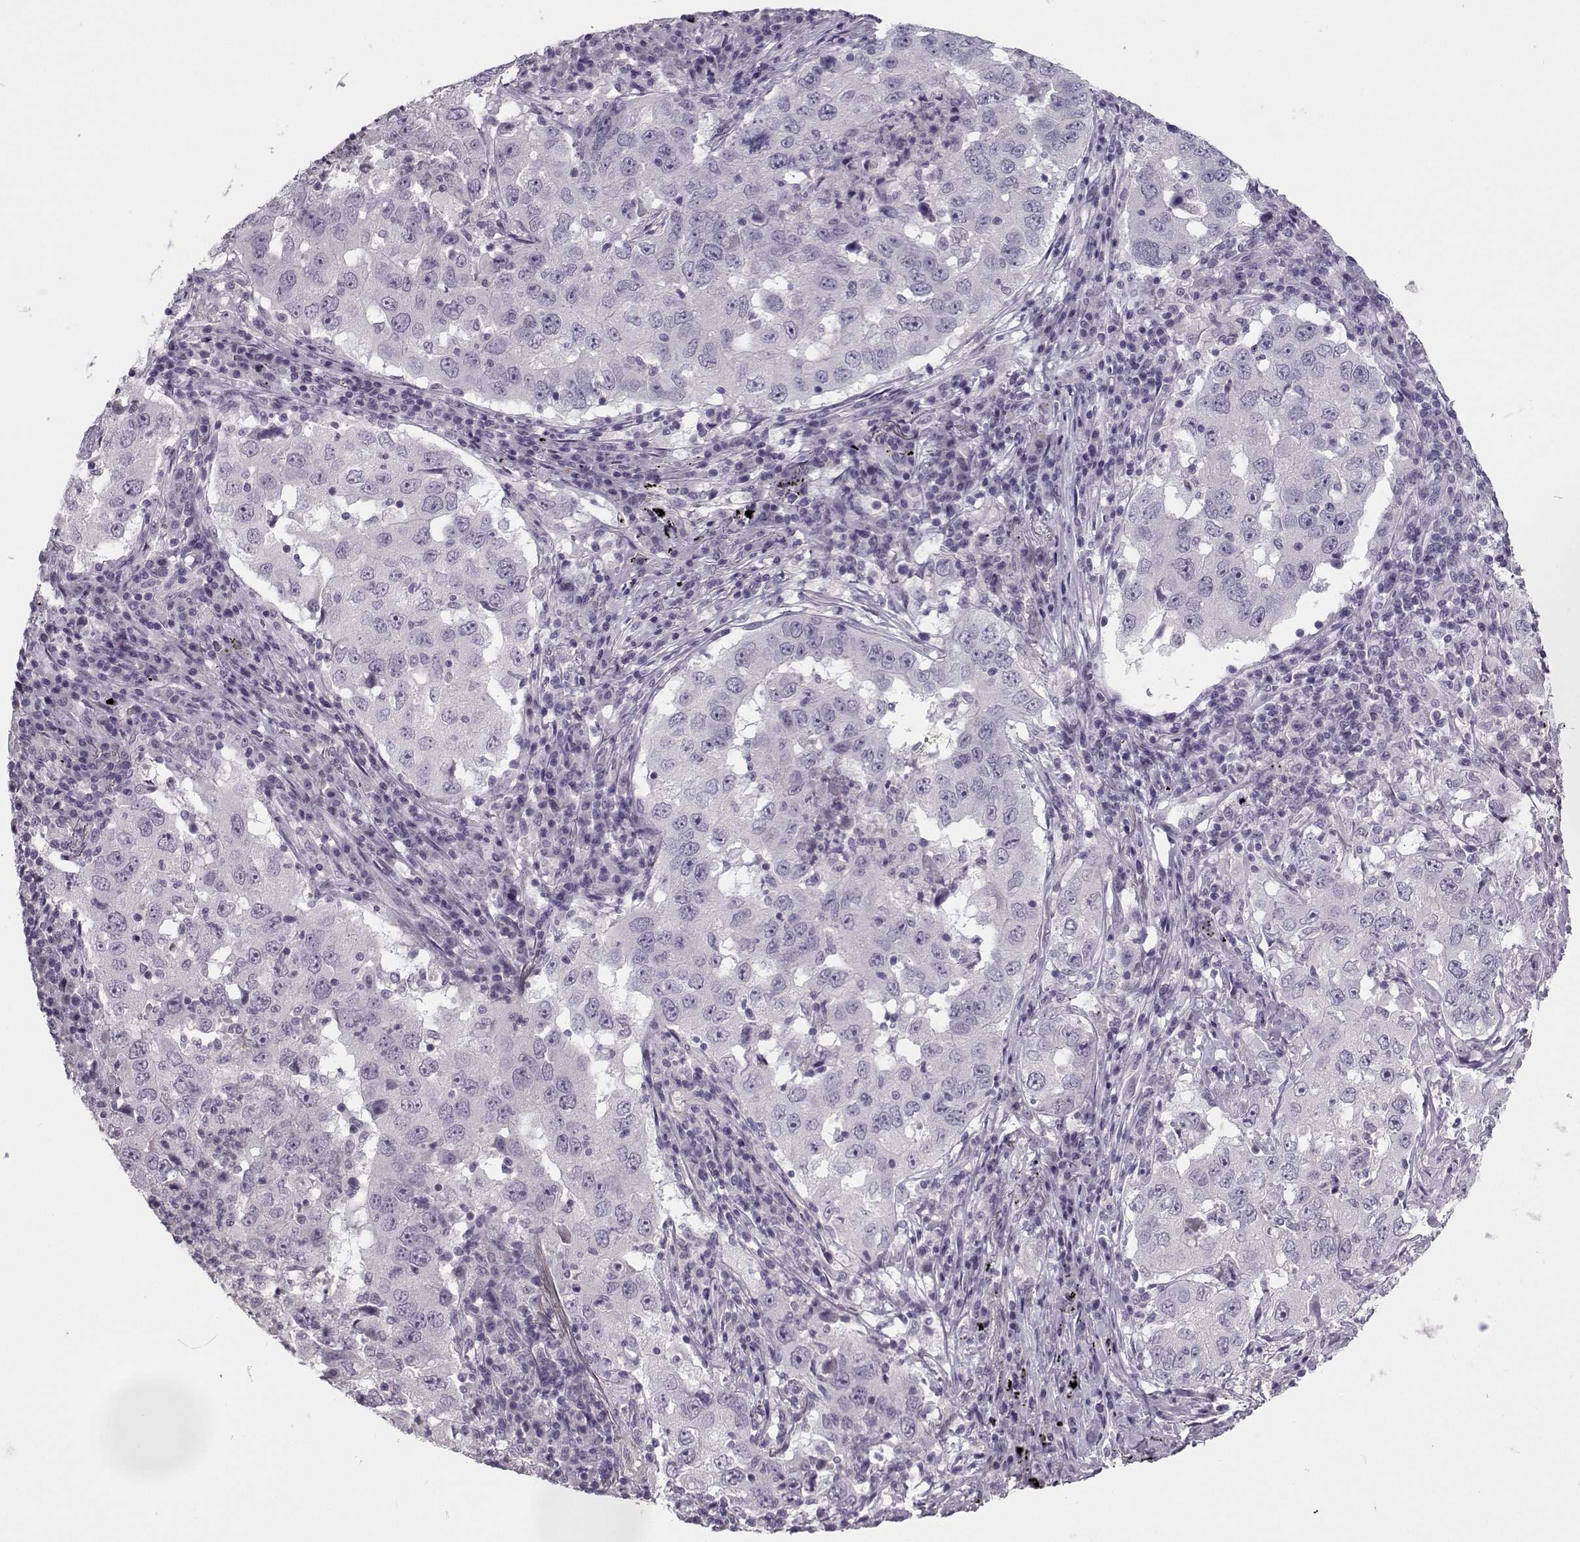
{"staining": {"intensity": "negative", "quantity": "none", "location": "none"}, "tissue": "lung cancer", "cell_type": "Tumor cells", "image_type": "cancer", "snomed": [{"axis": "morphology", "description": "Adenocarcinoma, NOS"}, {"axis": "topography", "description": "Lung"}], "caption": "DAB (3,3'-diaminobenzidine) immunohistochemical staining of human lung cancer (adenocarcinoma) displays no significant staining in tumor cells.", "gene": "ASRGL1", "patient": {"sex": "male", "age": 73}}